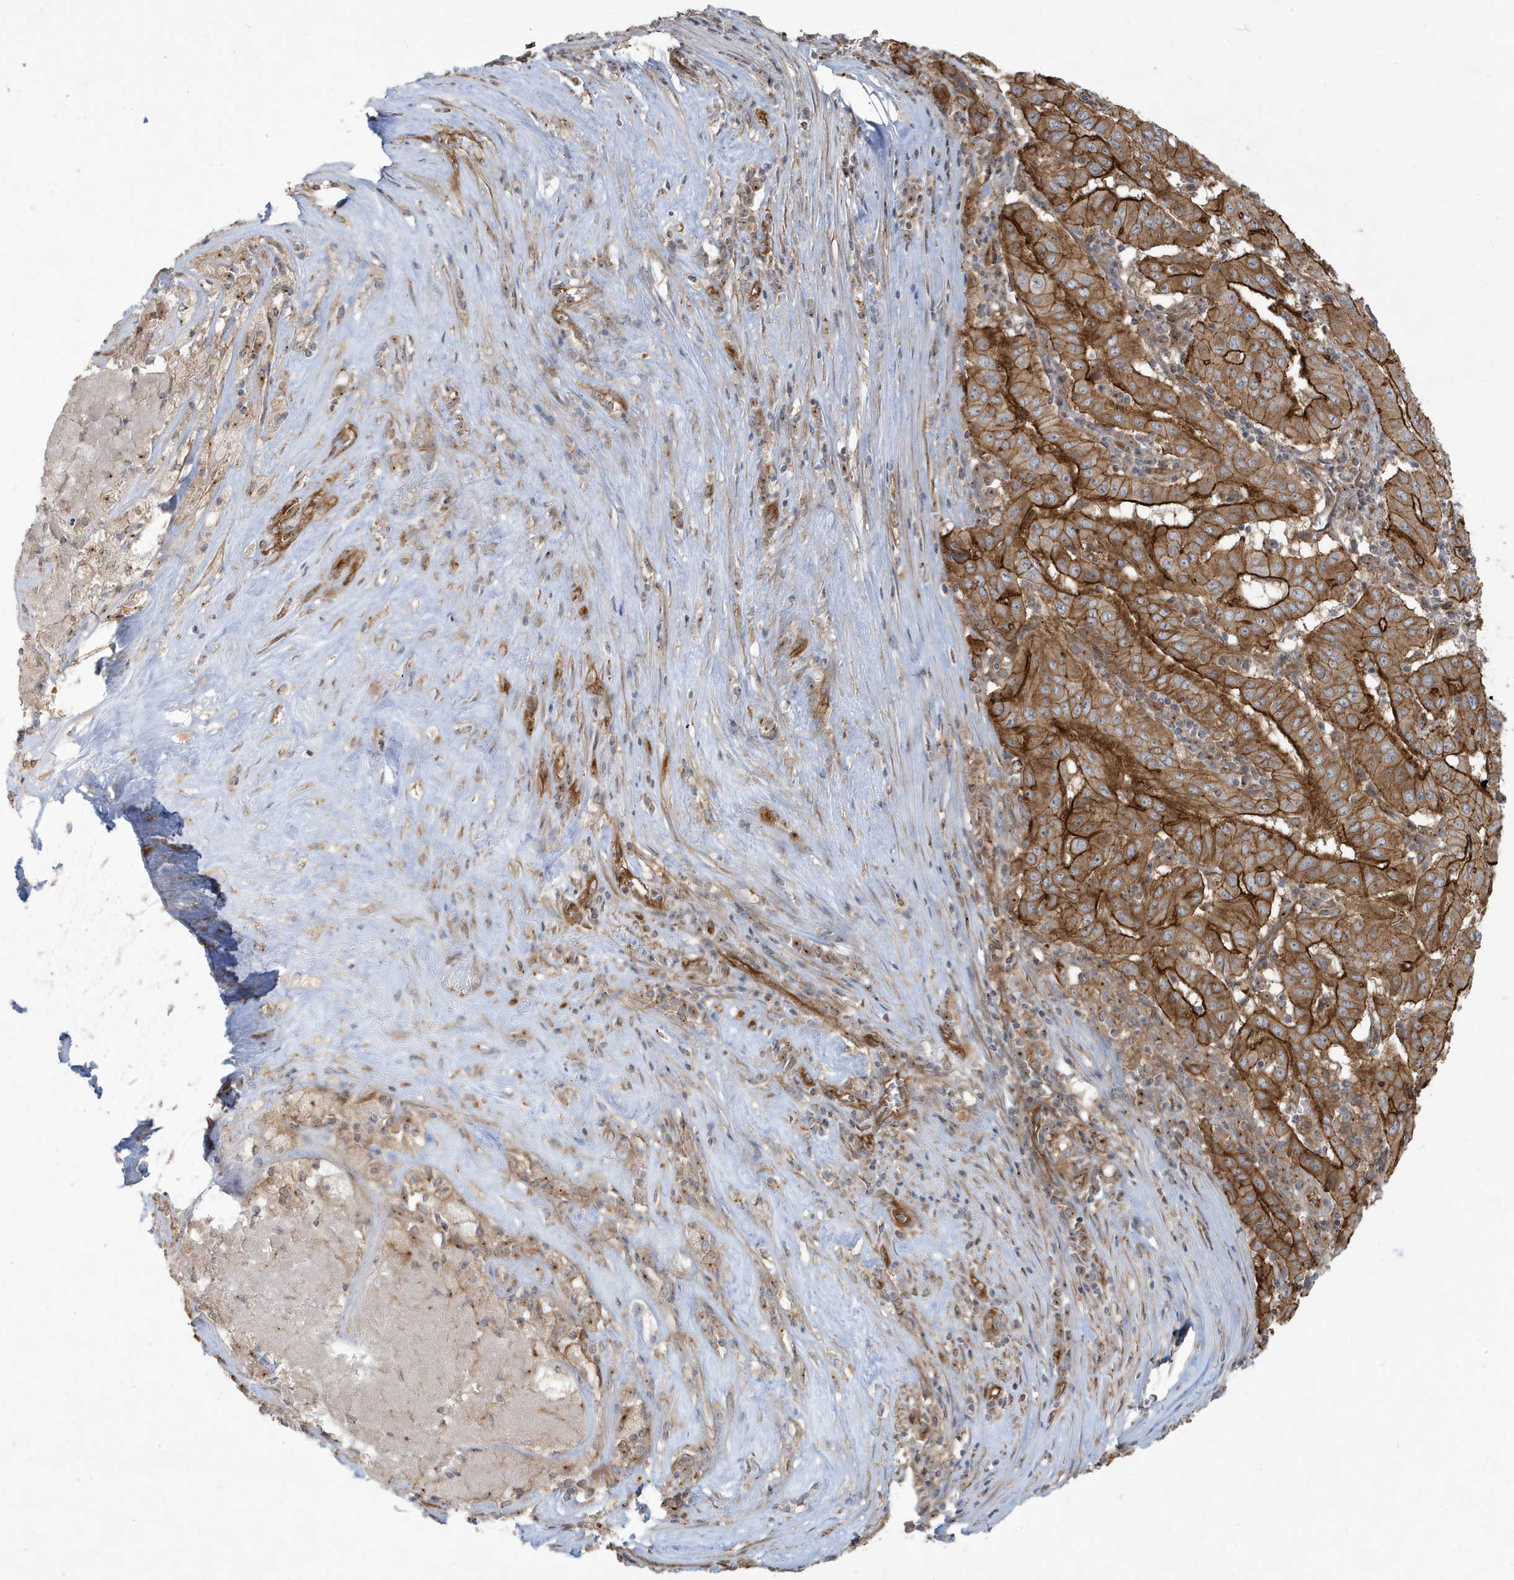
{"staining": {"intensity": "strong", "quantity": ">75%", "location": "cytoplasmic/membranous"}, "tissue": "pancreatic cancer", "cell_type": "Tumor cells", "image_type": "cancer", "snomed": [{"axis": "morphology", "description": "Adenocarcinoma, NOS"}, {"axis": "topography", "description": "Pancreas"}], "caption": "Strong cytoplasmic/membranous protein positivity is appreciated in about >75% of tumor cells in pancreatic cancer (adenocarcinoma).", "gene": "ATP23", "patient": {"sex": "male", "age": 63}}